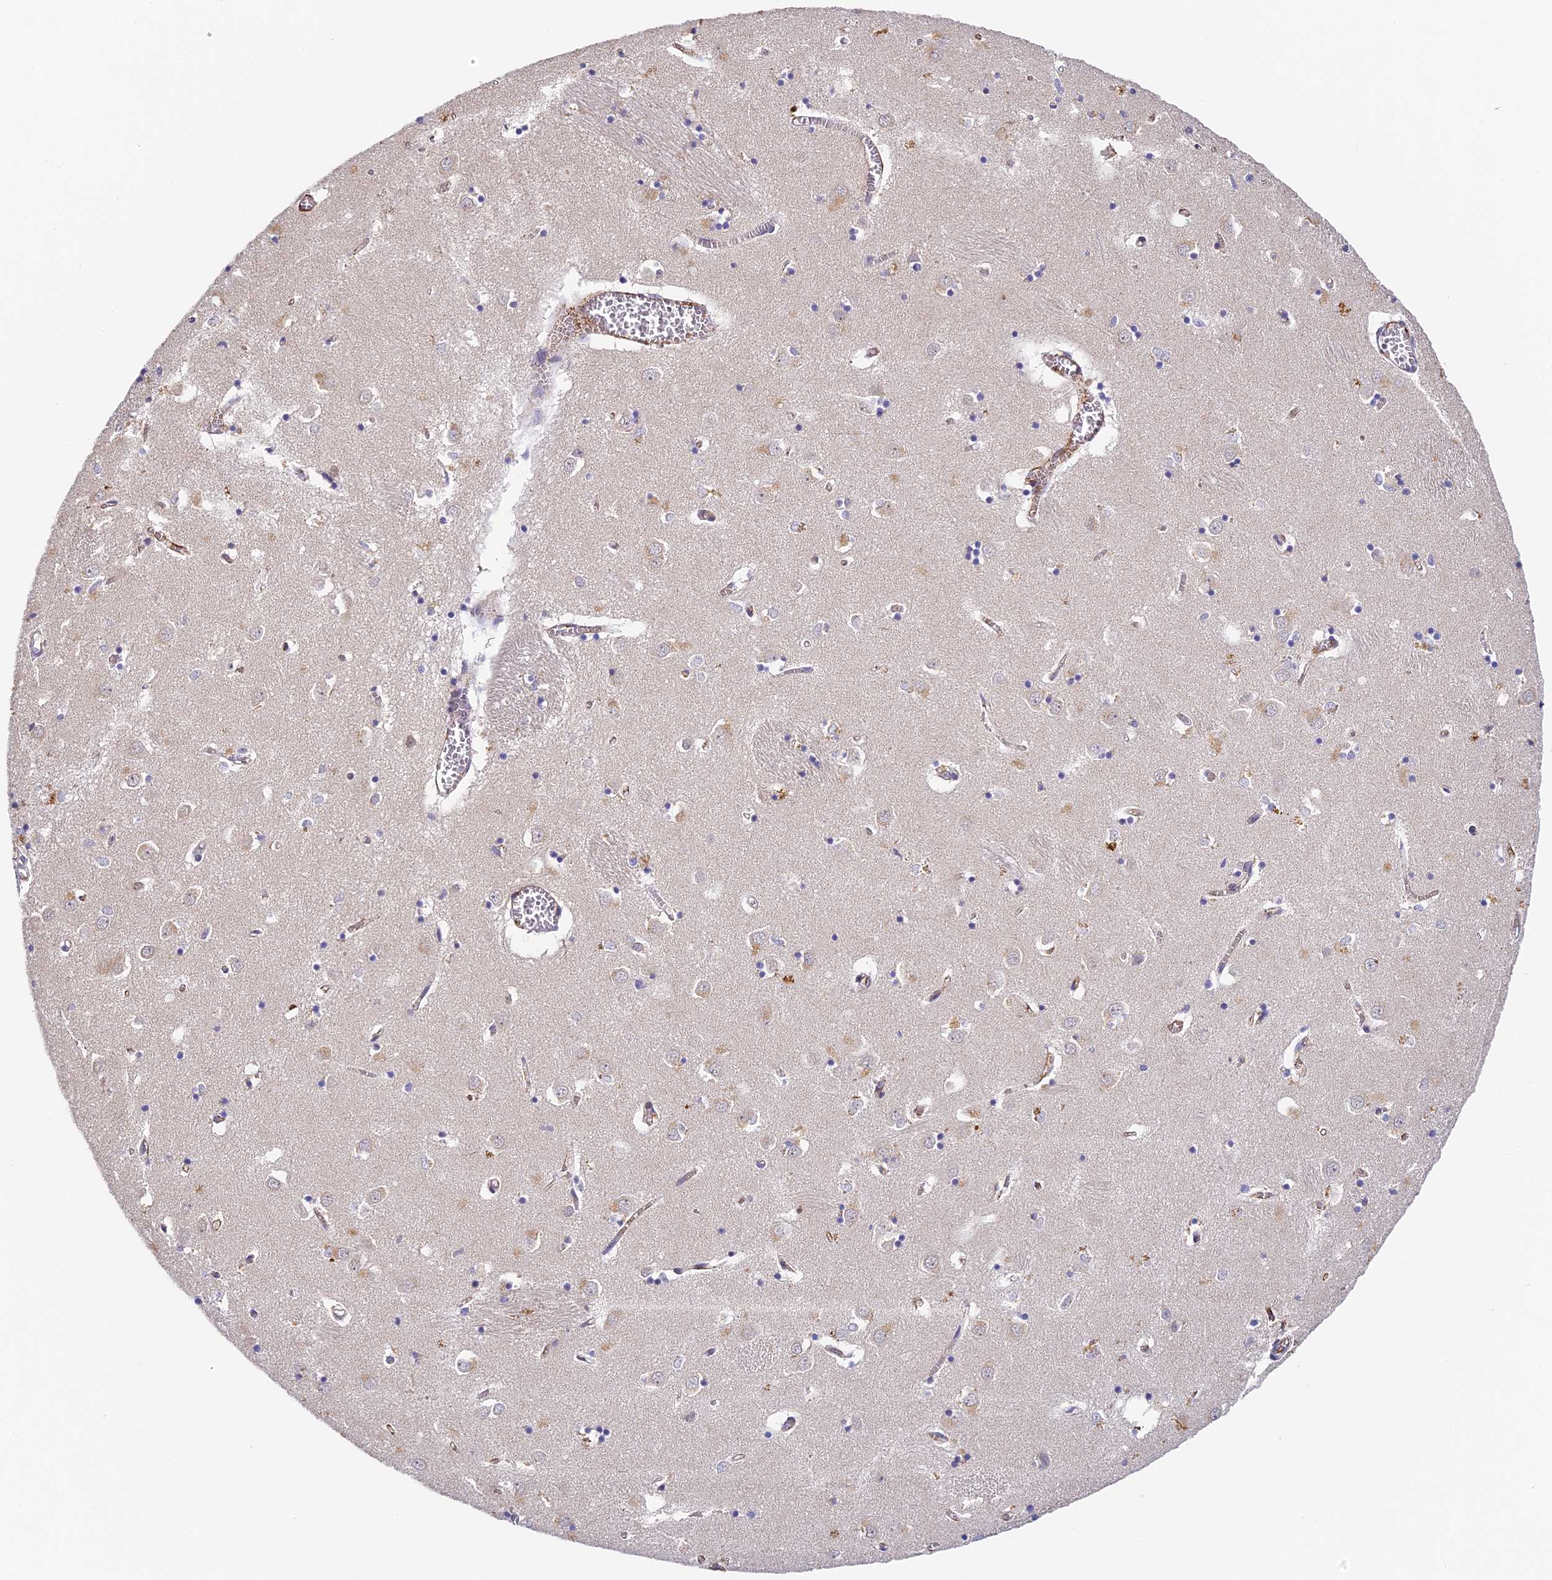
{"staining": {"intensity": "negative", "quantity": "none", "location": "none"}, "tissue": "caudate", "cell_type": "Glial cells", "image_type": "normal", "snomed": [{"axis": "morphology", "description": "Normal tissue, NOS"}, {"axis": "topography", "description": "Lateral ventricle wall"}], "caption": "Unremarkable caudate was stained to show a protein in brown. There is no significant staining in glial cells.", "gene": "DNAAF10", "patient": {"sex": "male", "age": 70}}